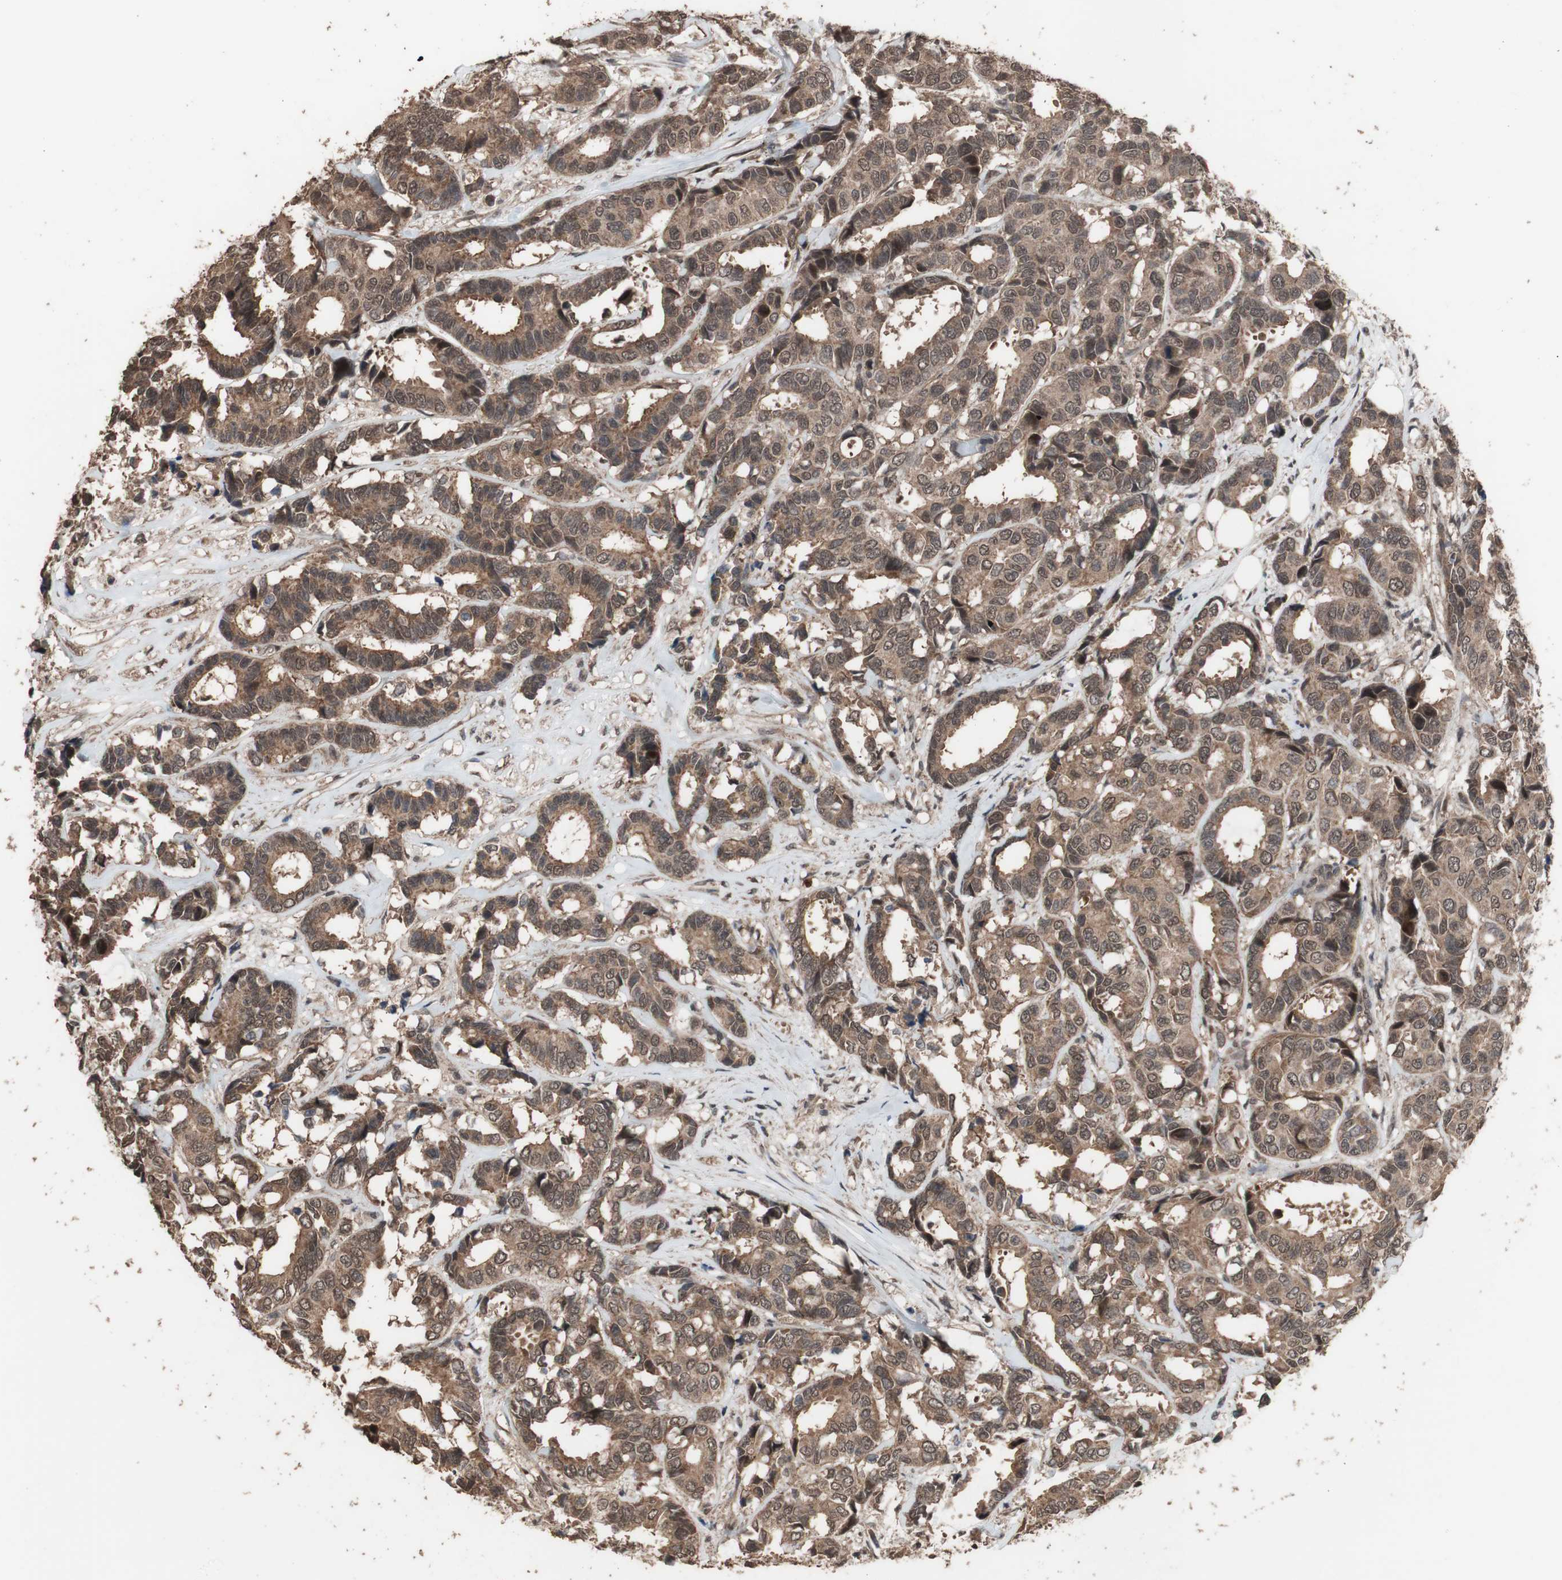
{"staining": {"intensity": "moderate", "quantity": ">75%", "location": "cytoplasmic/membranous"}, "tissue": "breast cancer", "cell_type": "Tumor cells", "image_type": "cancer", "snomed": [{"axis": "morphology", "description": "Duct carcinoma"}, {"axis": "topography", "description": "Breast"}], "caption": "IHC histopathology image of neoplastic tissue: breast cancer (invasive ductal carcinoma) stained using immunohistochemistry reveals medium levels of moderate protein expression localized specifically in the cytoplasmic/membranous of tumor cells, appearing as a cytoplasmic/membranous brown color.", "gene": "KANSL1", "patient": {"sex": "female", "age": 87}}